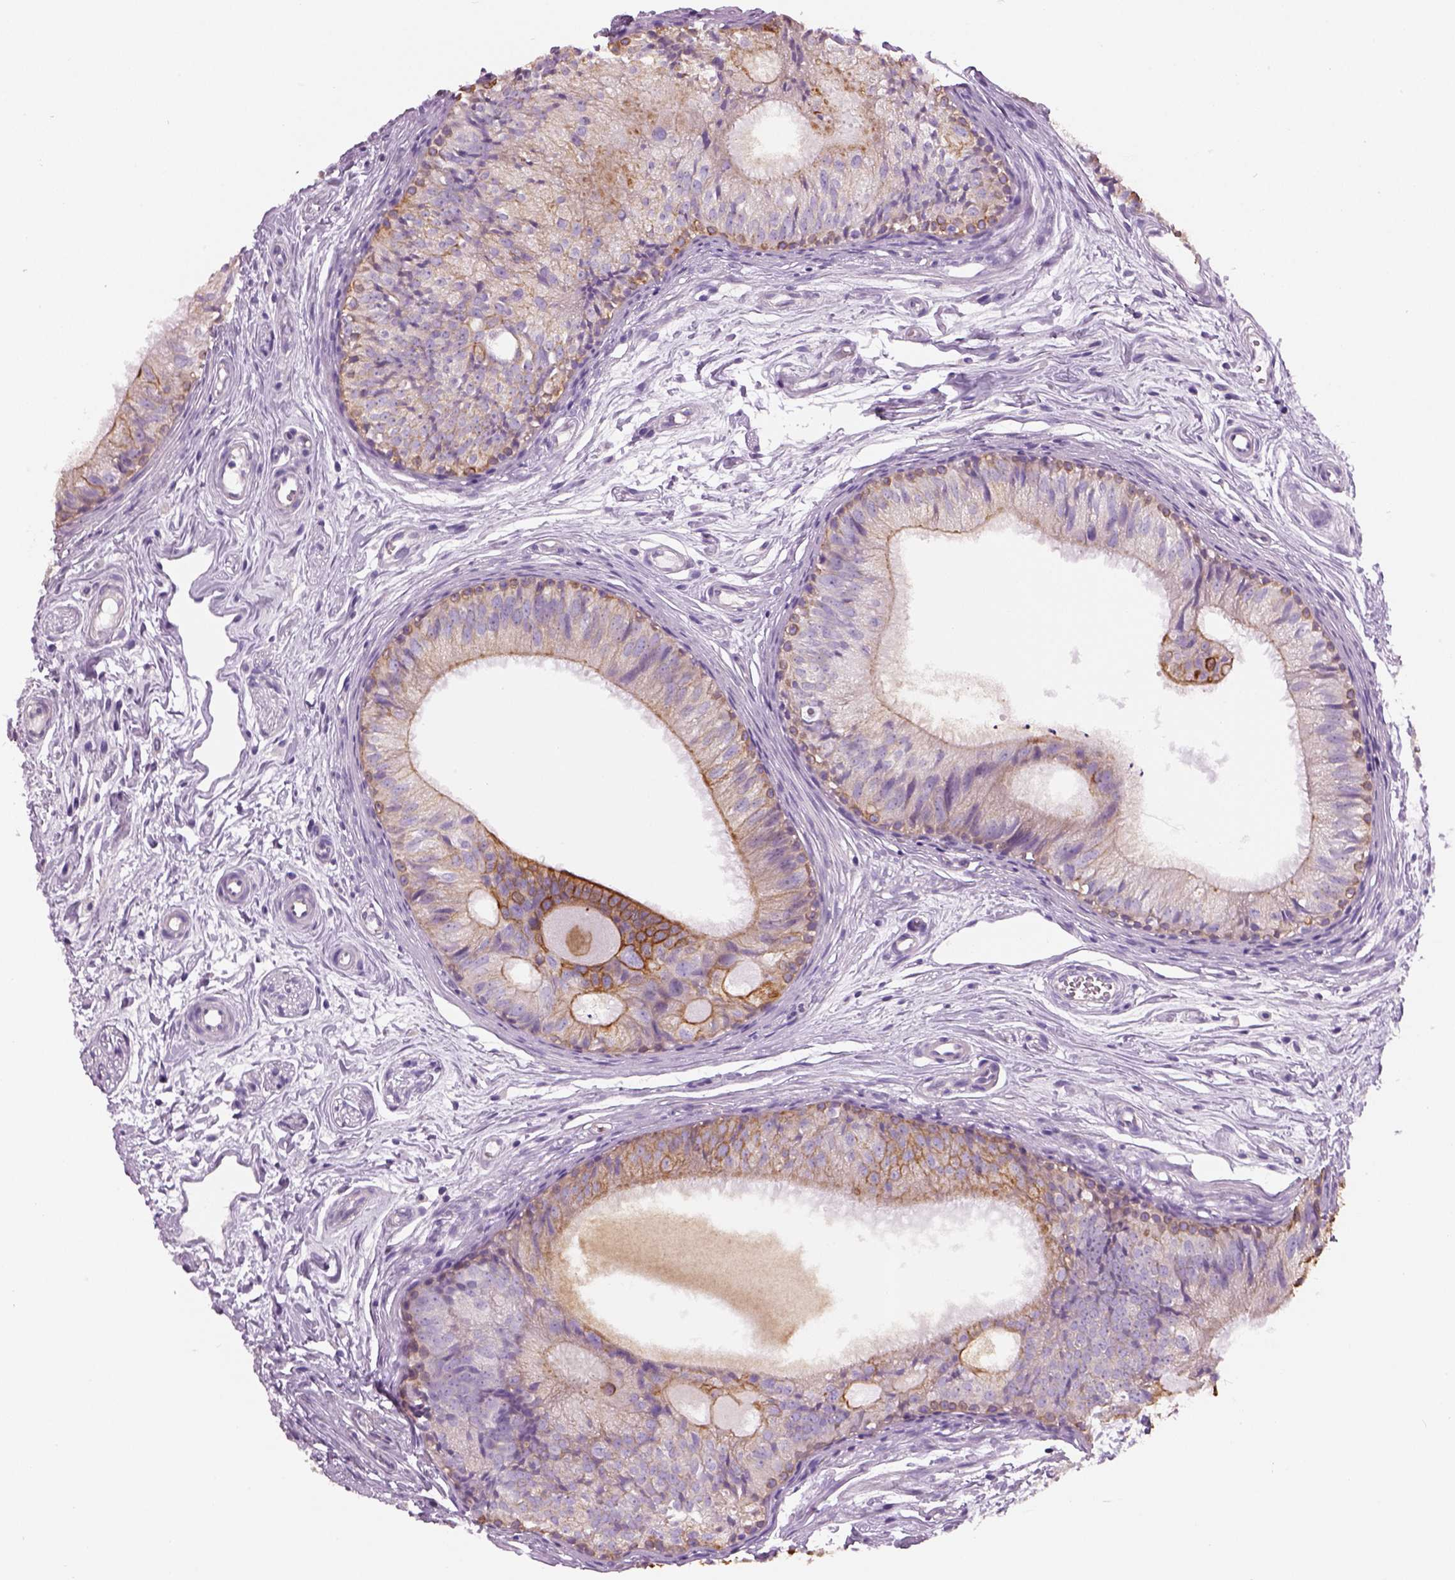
{"staining": {"intensity": "moderate", "quantity": "<25%", "location": "cytoplasmic/membranous"}, "tissue": "epididymis", "cell_type": "Glandular cells", "image_type": "normal", "snomed": [{"axis": "morphology", "description": "Normal tissue, NOS"}, {"axis": "topography", "description": "Epididymis"}], "caption": "Glandular cells show low levels of moderate cytoplasmic/membranous staining in about <25% of cells in normal human epididymis.", "gene": "CHST14", "patient": {"sex": "male", "age": 25}}